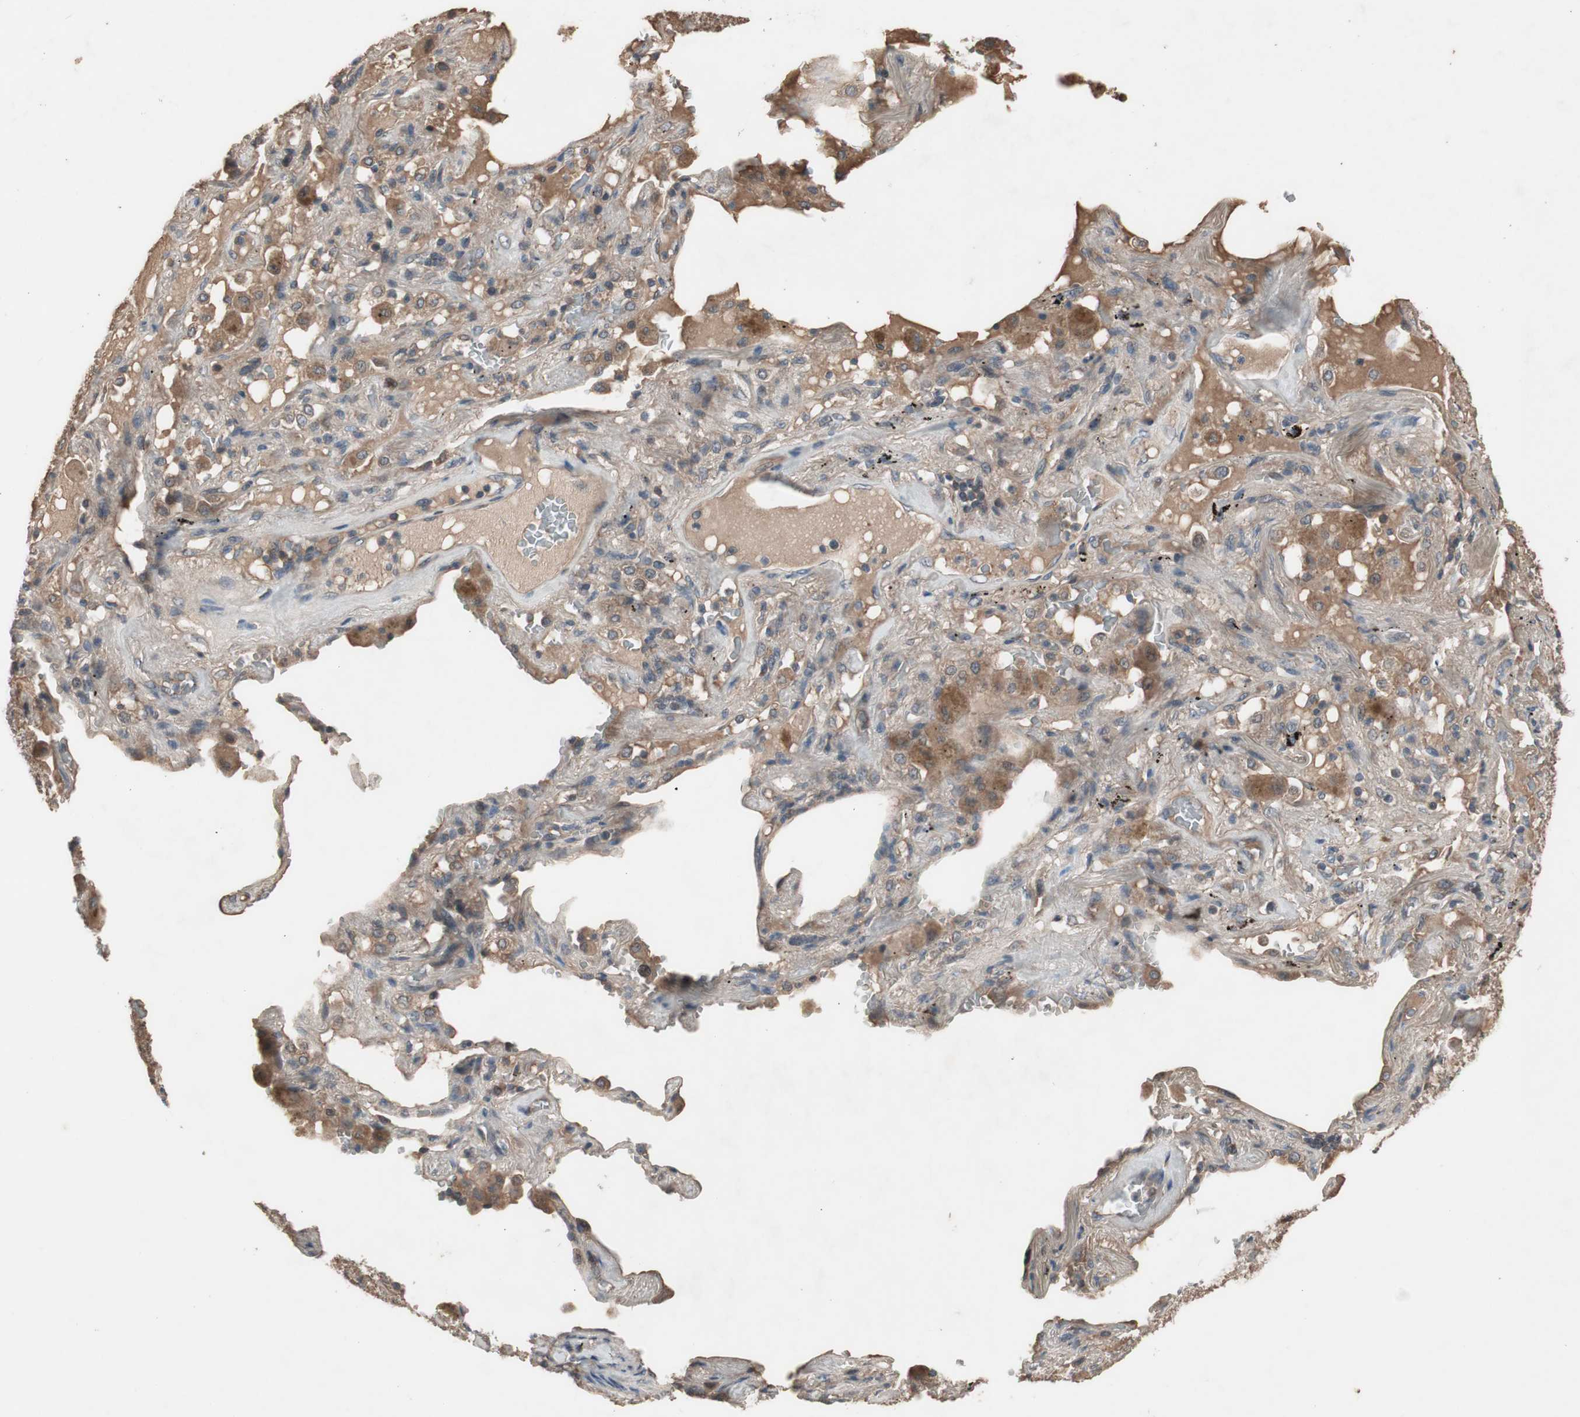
{"staining": {"intensity": "moderate", "quantity": ">75%", "location": "cytoplasmic/membranous"}, "tissue": "lung cancer", "cell_type": "Tumor cells", "image_type": "cancer", "snomed": [{"axis": "morphology", "description": "Squamous cell carcinoma, NOS"}, {"axis": "topography", "description": "Lung"}], "caption": "Protein staining of lung cancer (squamous cell carcinoma) tissue displays moderate cytoplasmic/membranous positivity in about >75% of tumor cells. The staining was performed using DAB, with brown indicating positive protein expression. Nuclei are stained blue with hematoxylin.", "gene": "NSF", "patient": {"sex": "male", "age": 57}}